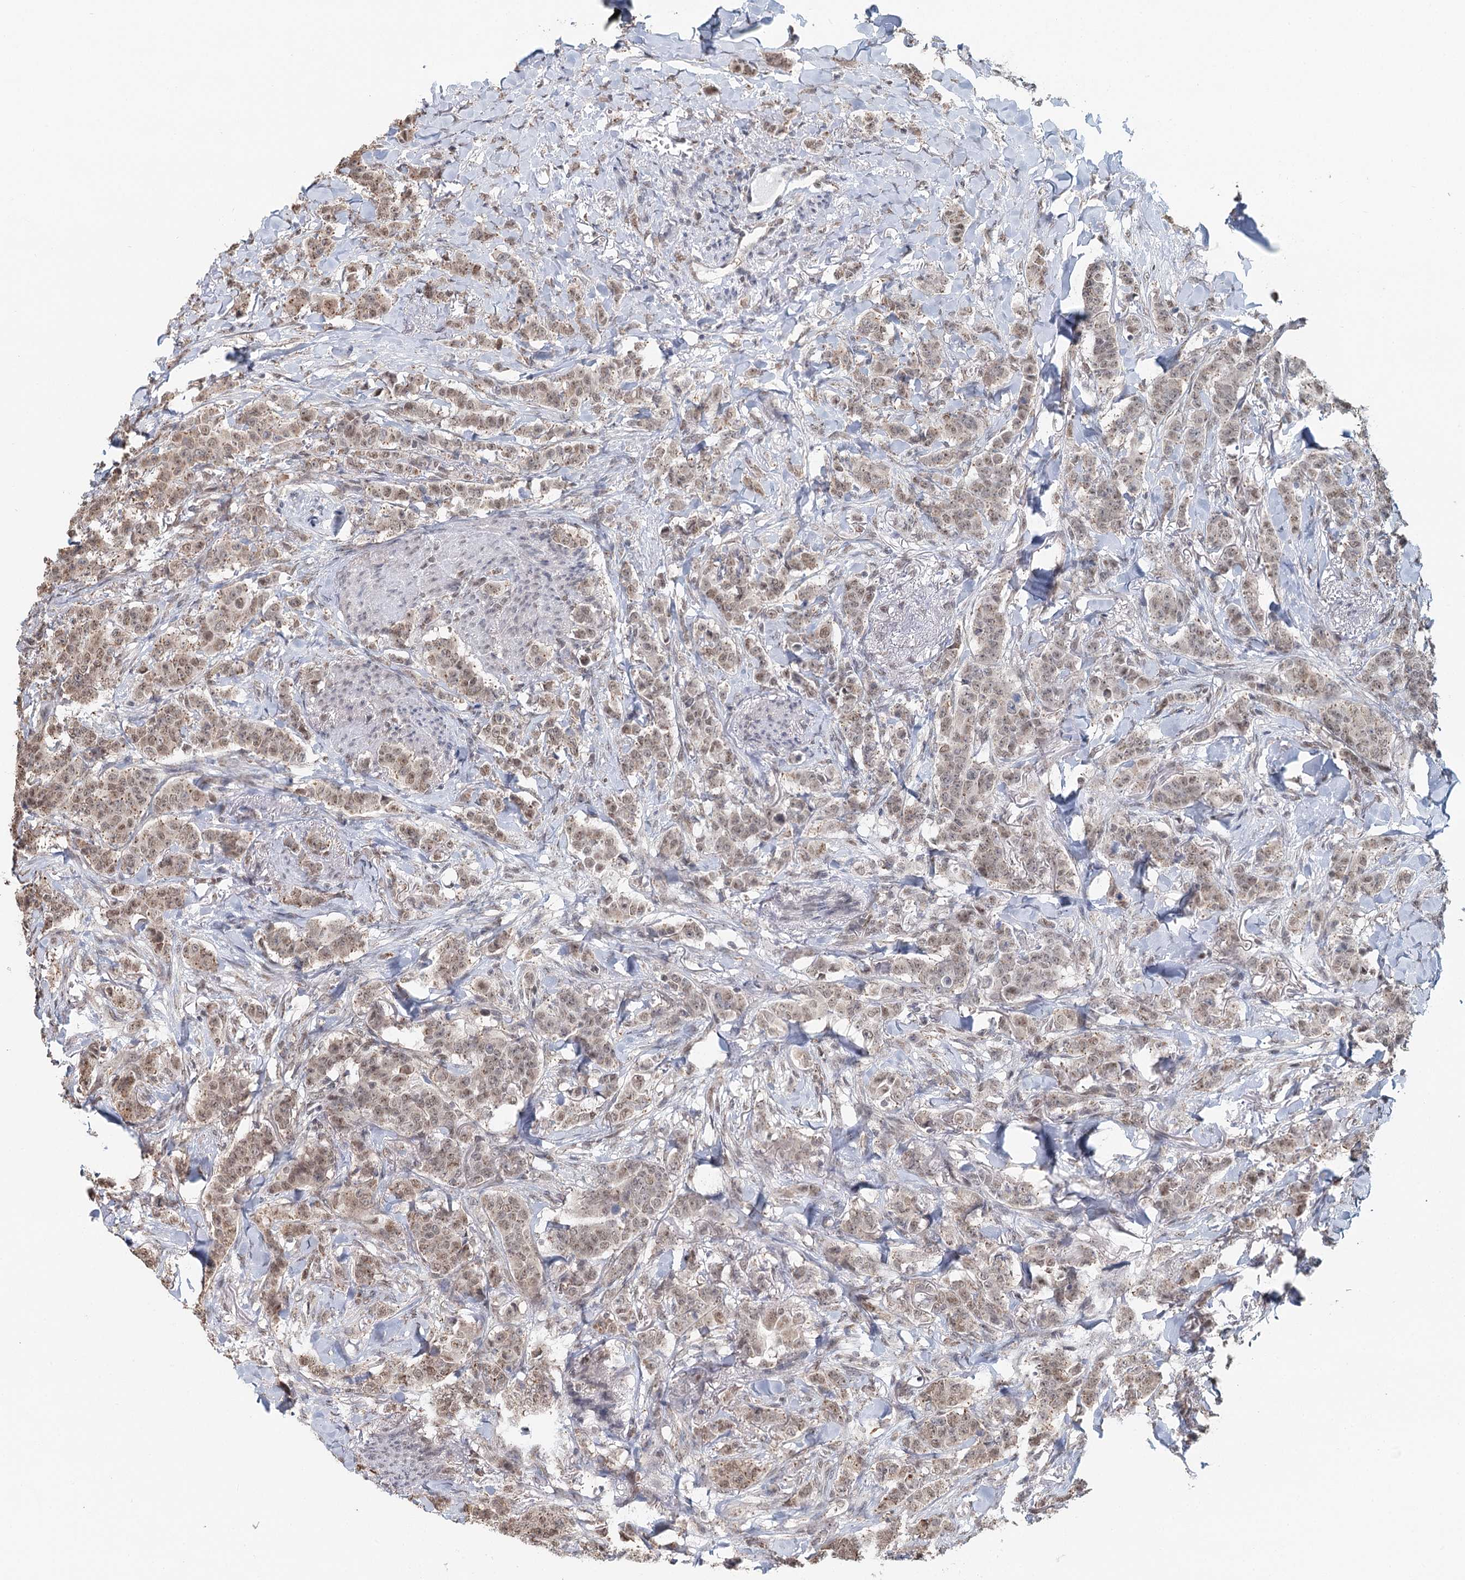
{"staining": {"intensity": "weak", "quantity": "25%-75%", "location": "cytoplasmic/membranous,nuclear"}, "tissue": "breast cancer", "cell_type": "Tumor cells", "image_type": "cancer", "snomed": [{"axis": "morphology", "description": "Duct carcinoma"}, {"axis": "topography", "description": "Breast"}], "caption": "Tumor cells reveal weak cytoplasmic/membranous and nuclear expression in about 25%-75% of cells in invasive ductal carcinoma (breast).", "gene": "GPALPP1", "patient": {"sex": "female", "age": 40}}